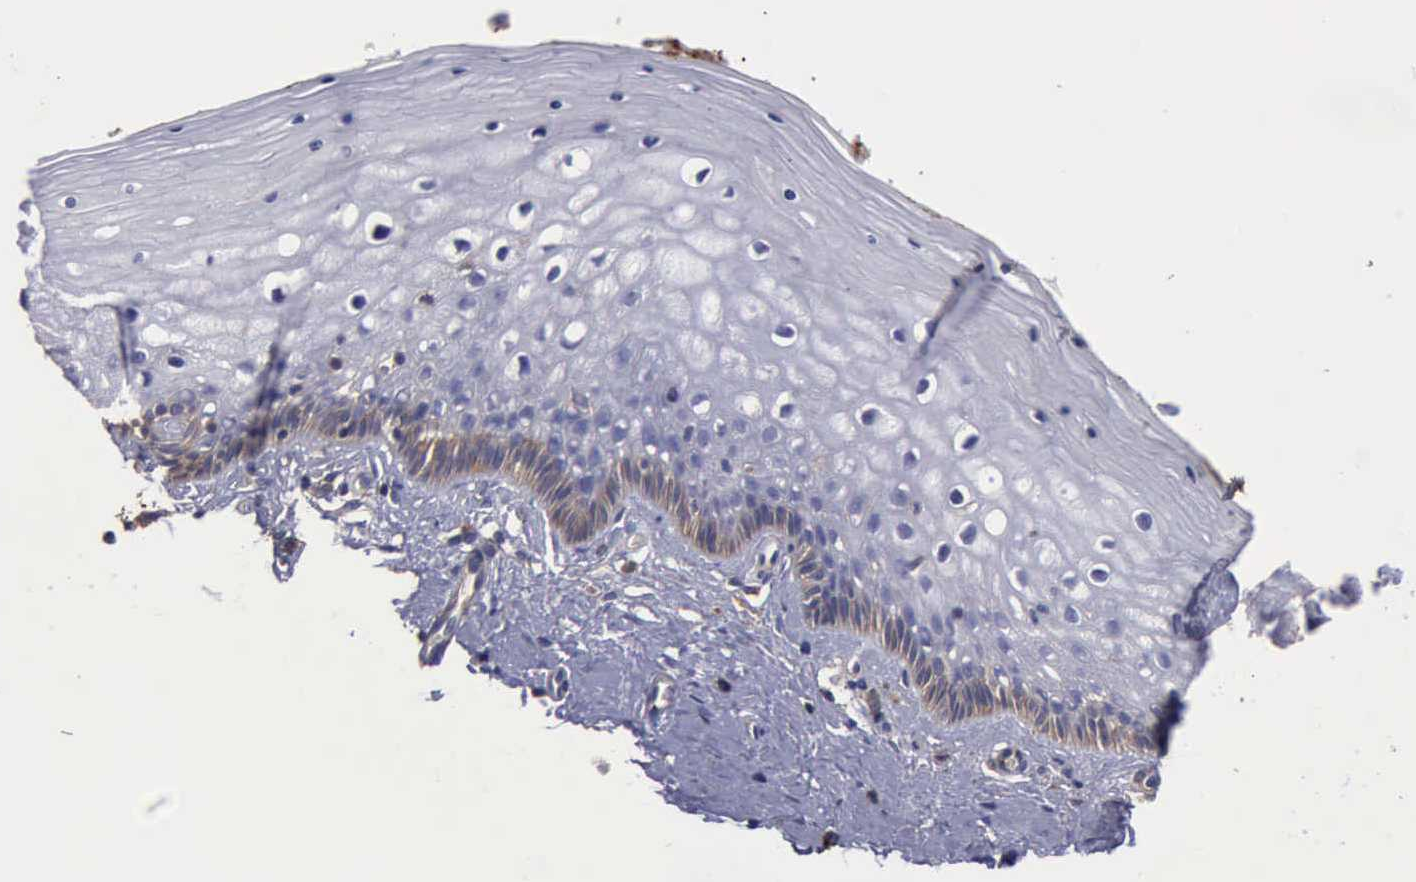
{"staining": {"intensity": "weak", "quantity": "<25%", "location": "cytoplasmic/membranous"}, "tissue": "vagina", "cell_type": "Squamous epithelial cells", "image_type": "normal", "snomed": [{"axis": "morphology", "description": "Normal tissue, NOS"}, {"axis": "topography", "description": "Vagina"}], "caption": "Immunohistochemistry (IHC) photomicrograph of benign vagina: human vagina stained with DAB (3,3'-diaminobenzidine) displays no significant protein expression in squamous epithelial cells. (DAB (3,3'-diaminobenzidine) immunohistochemistry, high magnification).", "gene": "FLNA", "patient": {"sex": "female", "age": 46}}